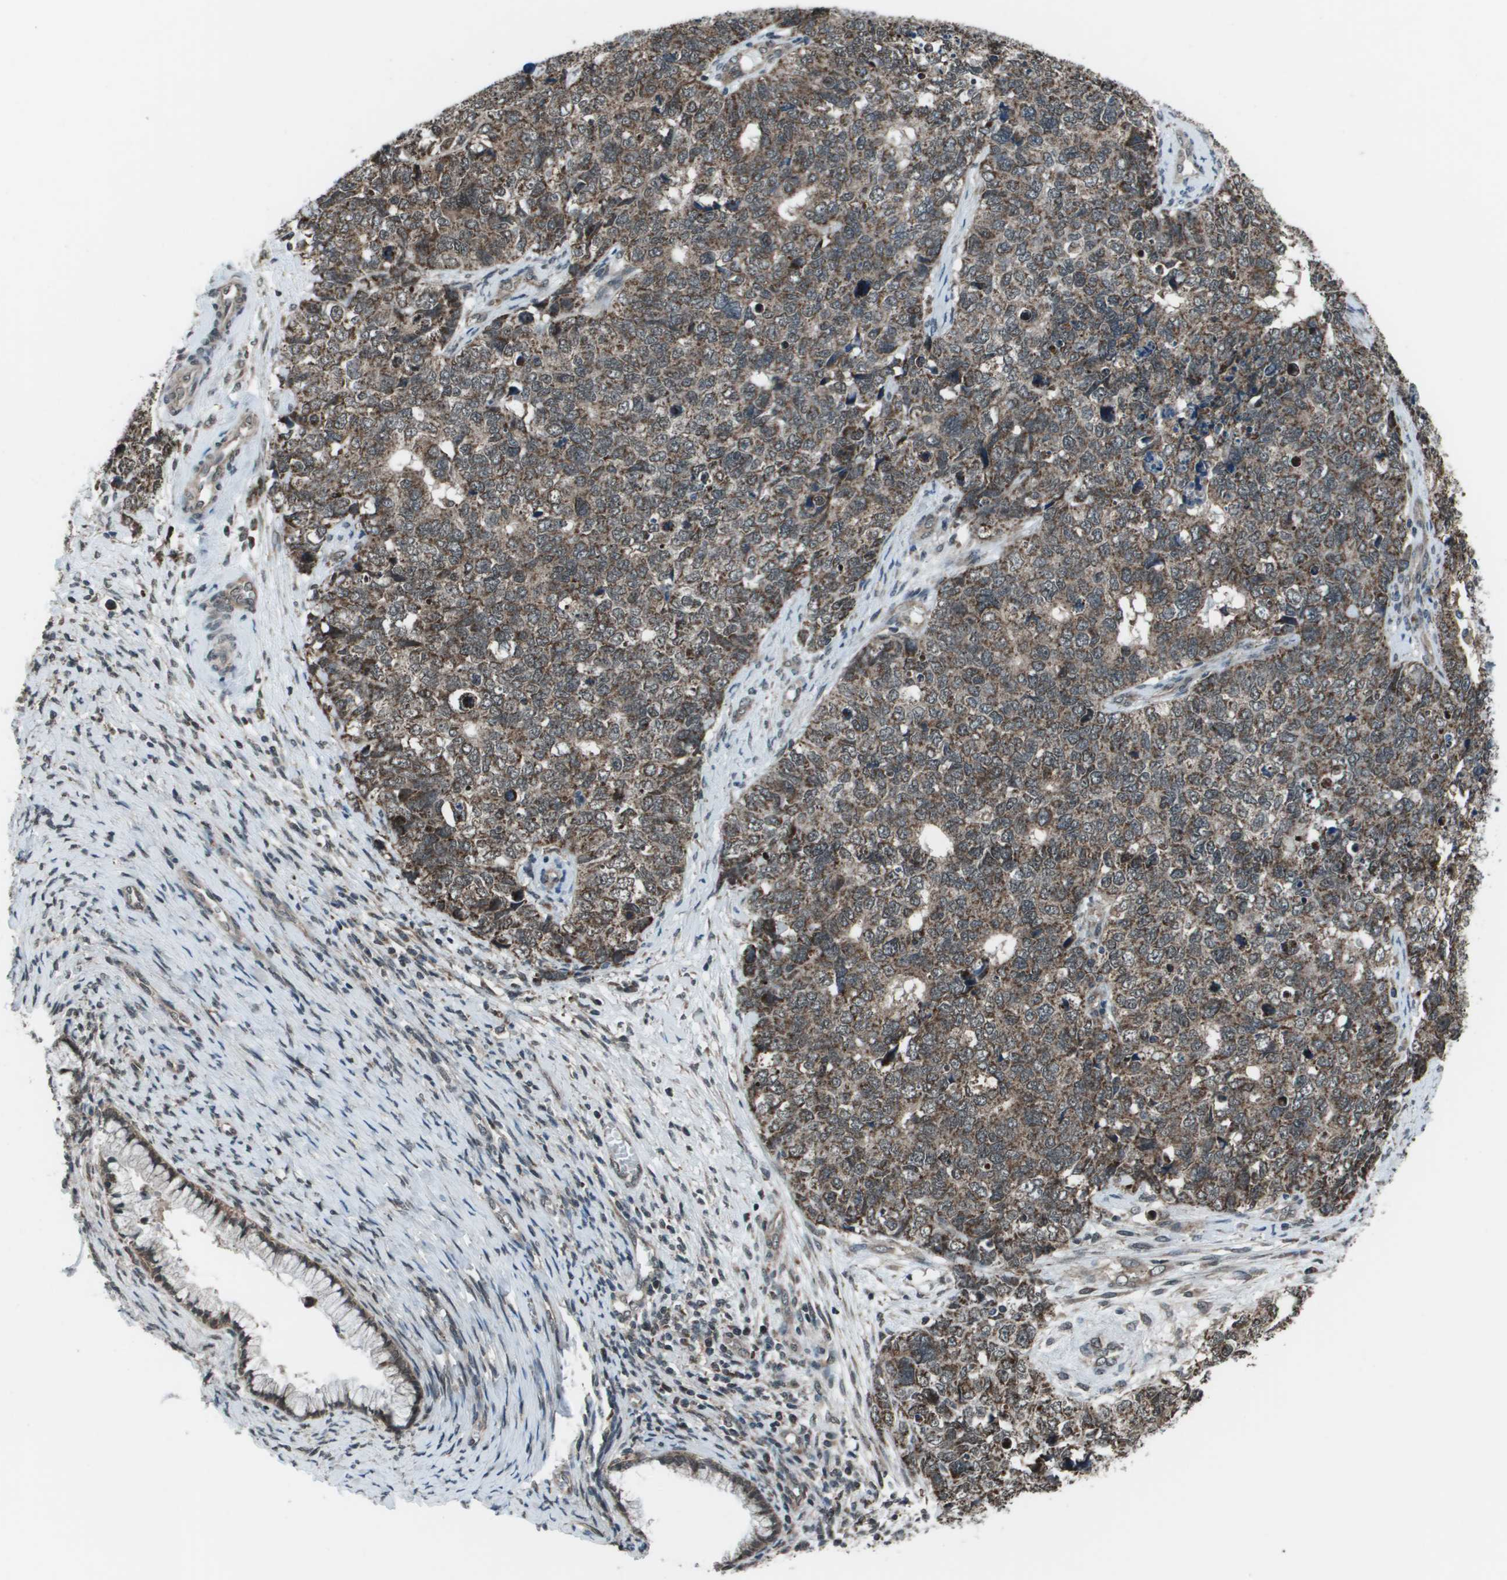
{"staining": {"intensity": "moderate", "quantity": ">75%", "location": "cytoplasmic/membranous"}, "tissue": "cervical cancer", "cell_type": "Tumor cells", "image_type": "cancer", "snomed": [{"axis": "morphology", "description": "Squamous cell carcinoma, NOS"}, {"axis": "topography", "description": "Cervix"}], "caption": "Immunohistochemical staining of human cervical cancer displays medium levels of moderate cytoplasmic/membranous protein expression in about >75% of tumor cells.", "gene": "PPFIA1", "patient": {"sex": "female", "age": 63}}